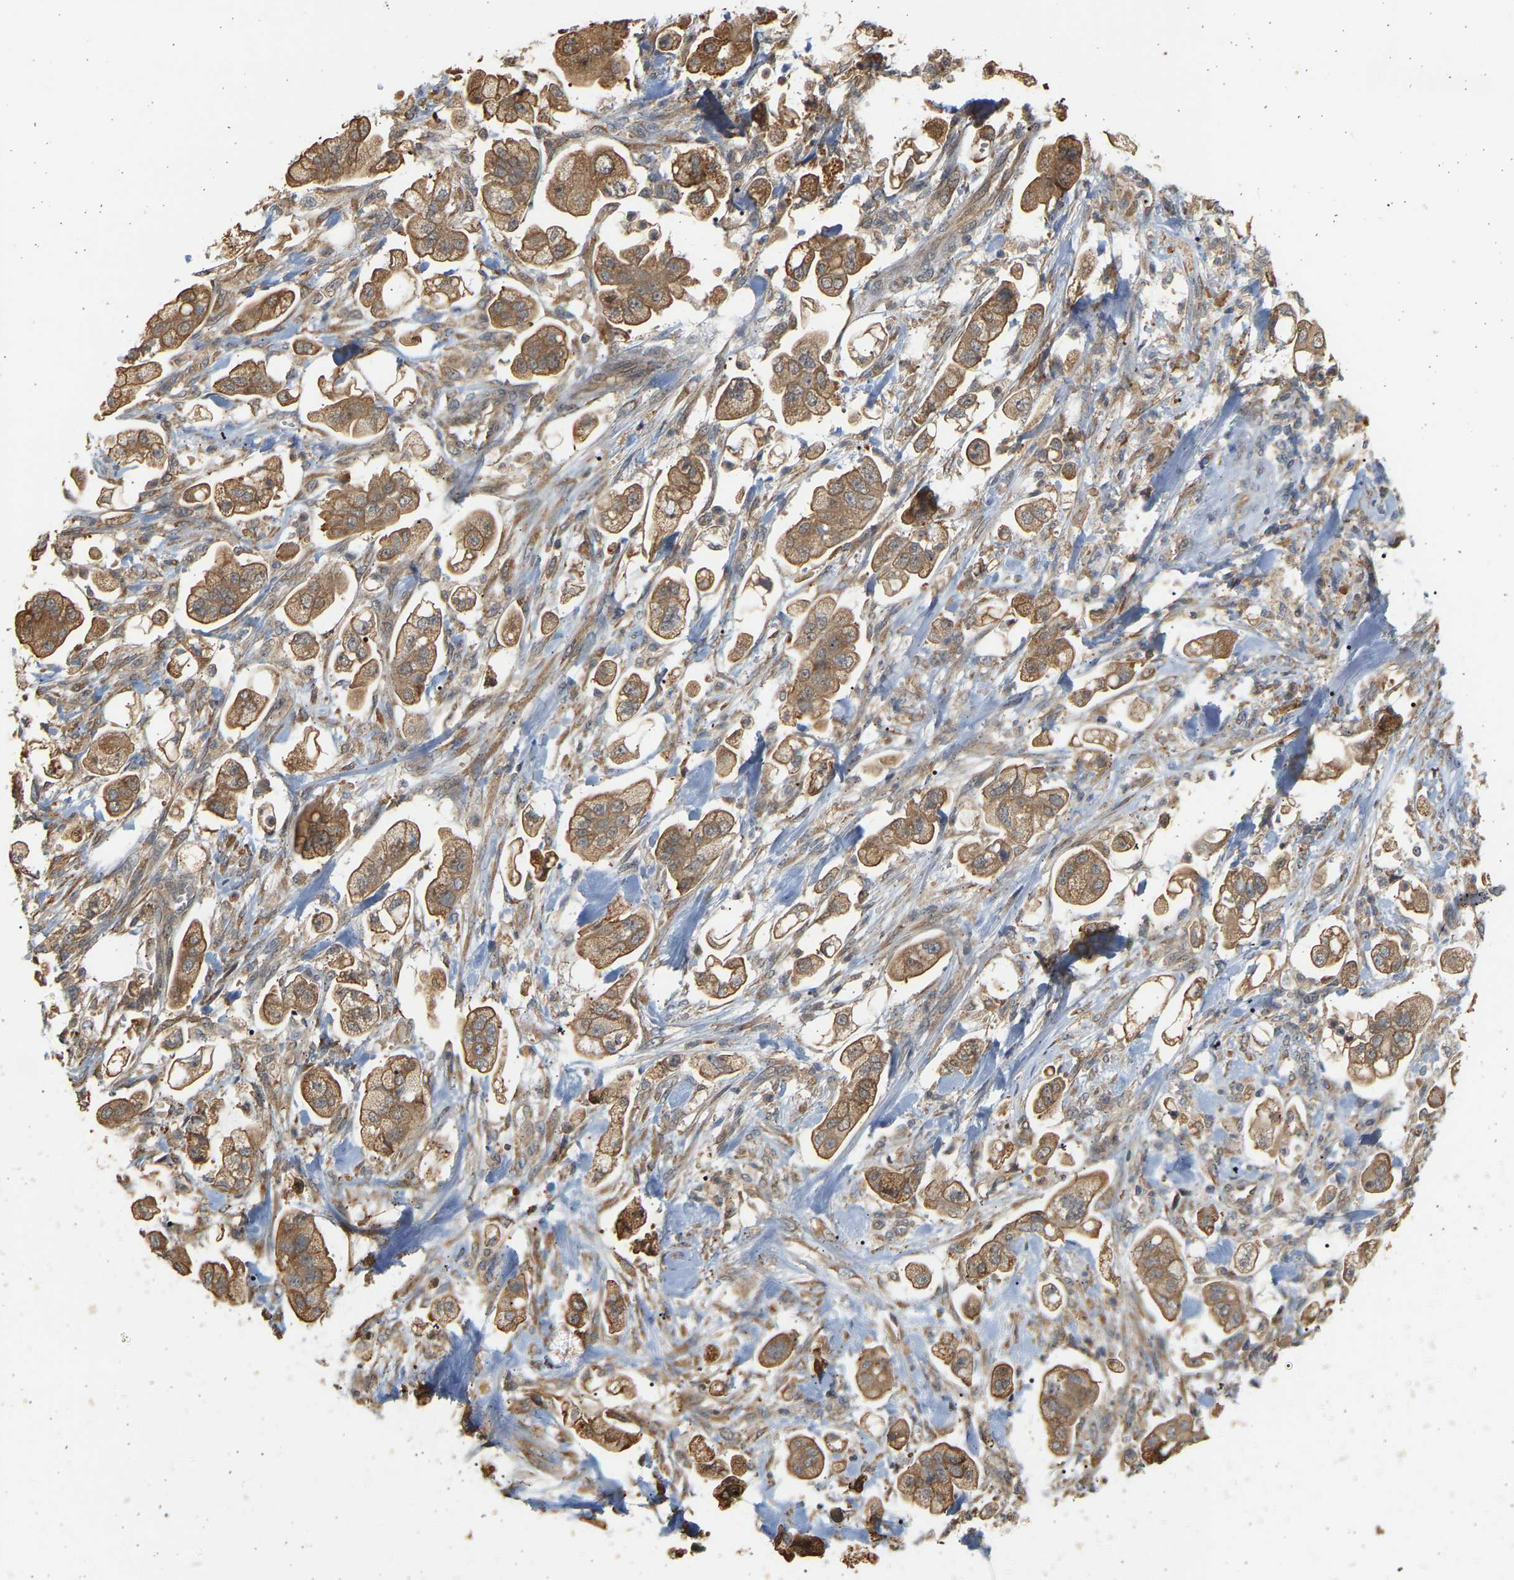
{"staining": {"intensity": "moderate", "quantity": ">75%", "location": "cytoplasmic/membranous"}, "tissue": "stomach cancer", "cell_type": "Tumor cells", "image_type": "cancer", "snomed": [{"axis": "morphology", "description": "Adenocarcinoma, NOS"}, {"axis": "topography", "description": "Stomach"}], "caption": "Immunohistochemical staining of human adenocarcinoma (stomach) shows moderate cytoplasmic/membranous protein staining in about >75% of tumor cells.", "gene": "B4GALT6", "patient": {"sex": "male", "age": 62}}